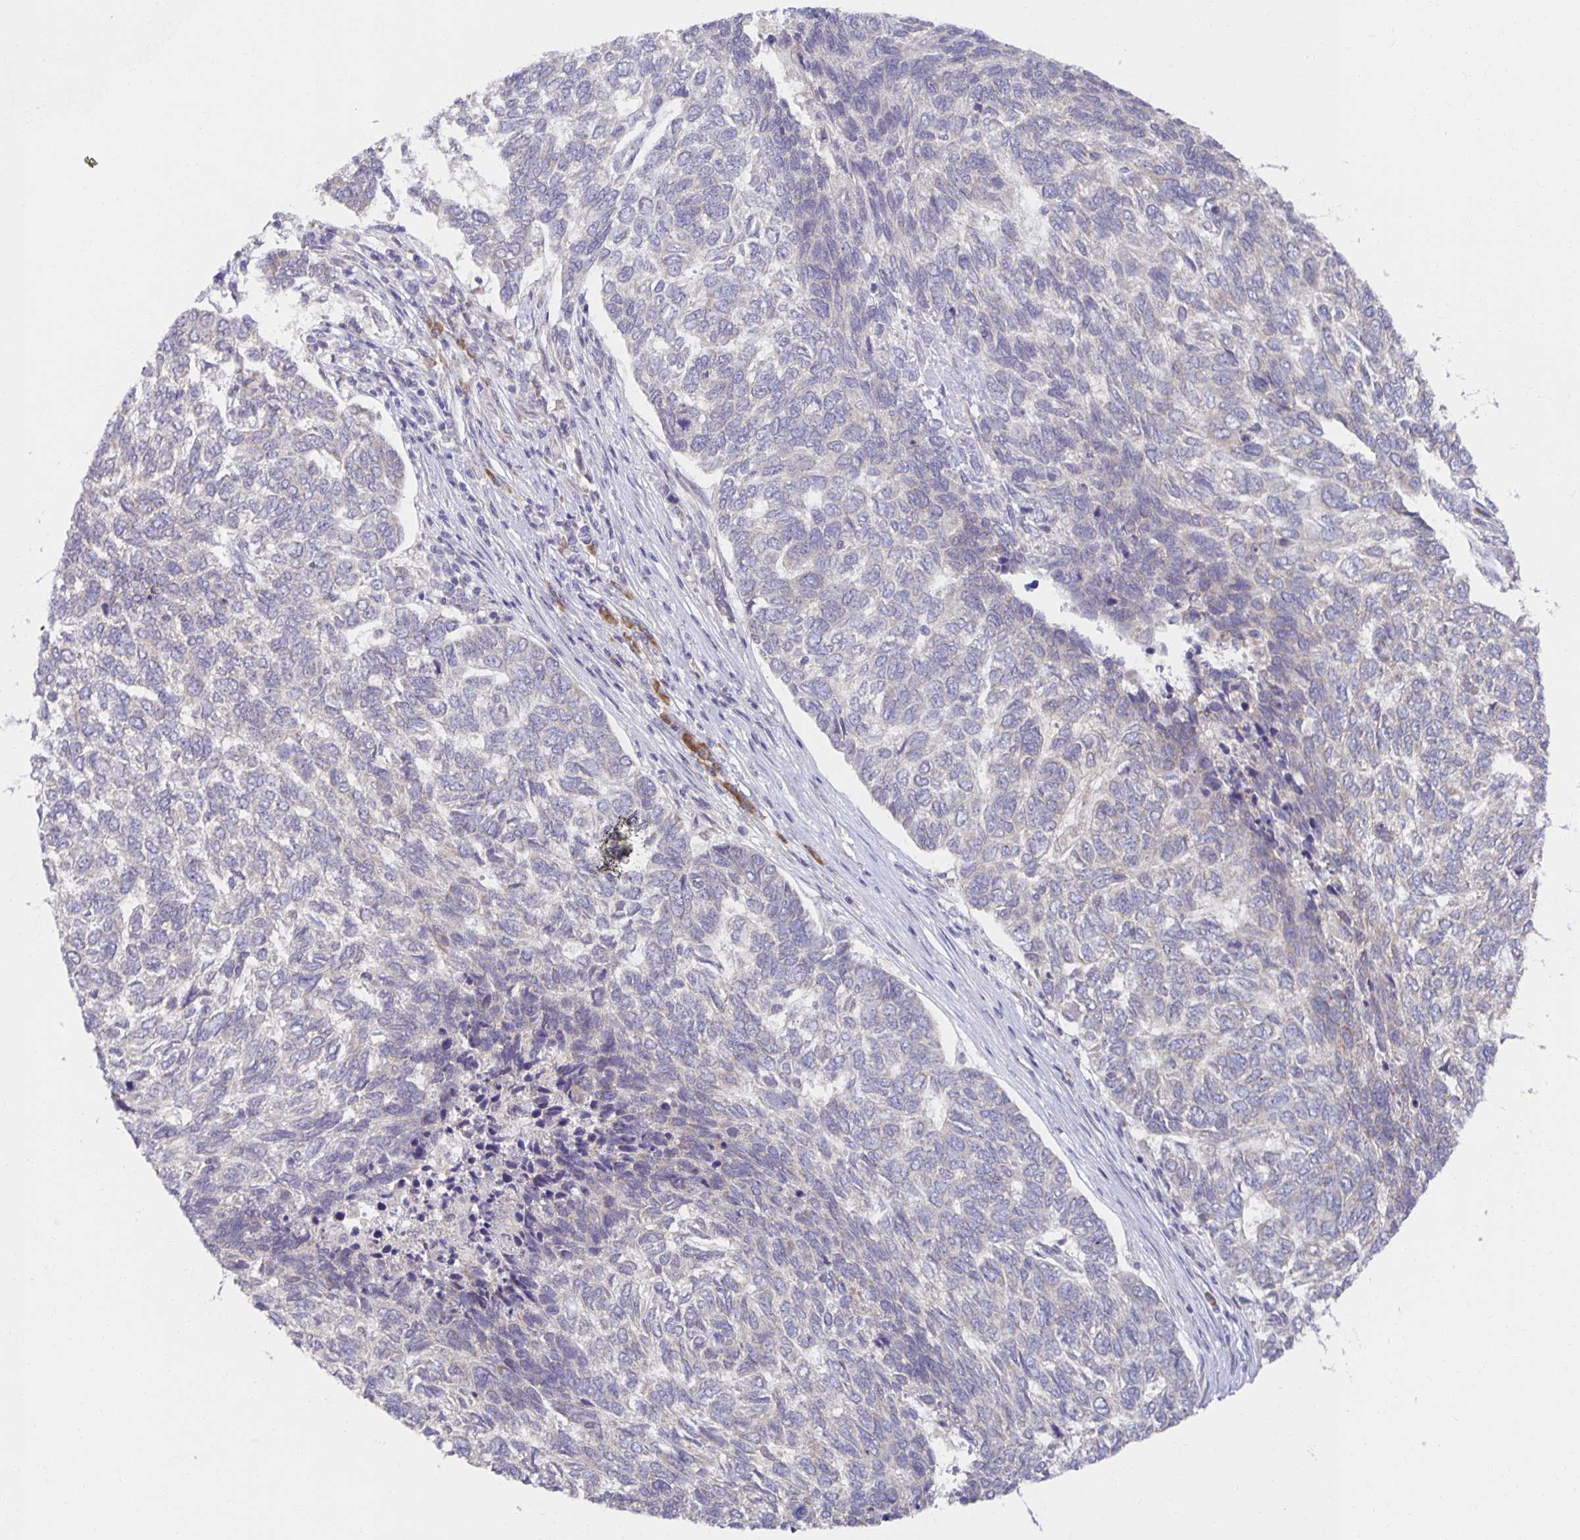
{"staining": {"intensity": "negative", "quantity": "none", "location": "none"}, "tissue": "skin cancer", "cell_type": "Tumor cells", "image_type": "cancer", "snomed": [{"axis": "morphology", "description": "Basal cell carcinoma"}, {"axis": "topography", "description": "Skin"}], "caption": "Immunohistochemical staining of human skin cancer (basal cell carcinoma) demonstrates no significant expression in tumor cells.", "gene": "BAD", "patient": {"sex": "female", "age": 65}}